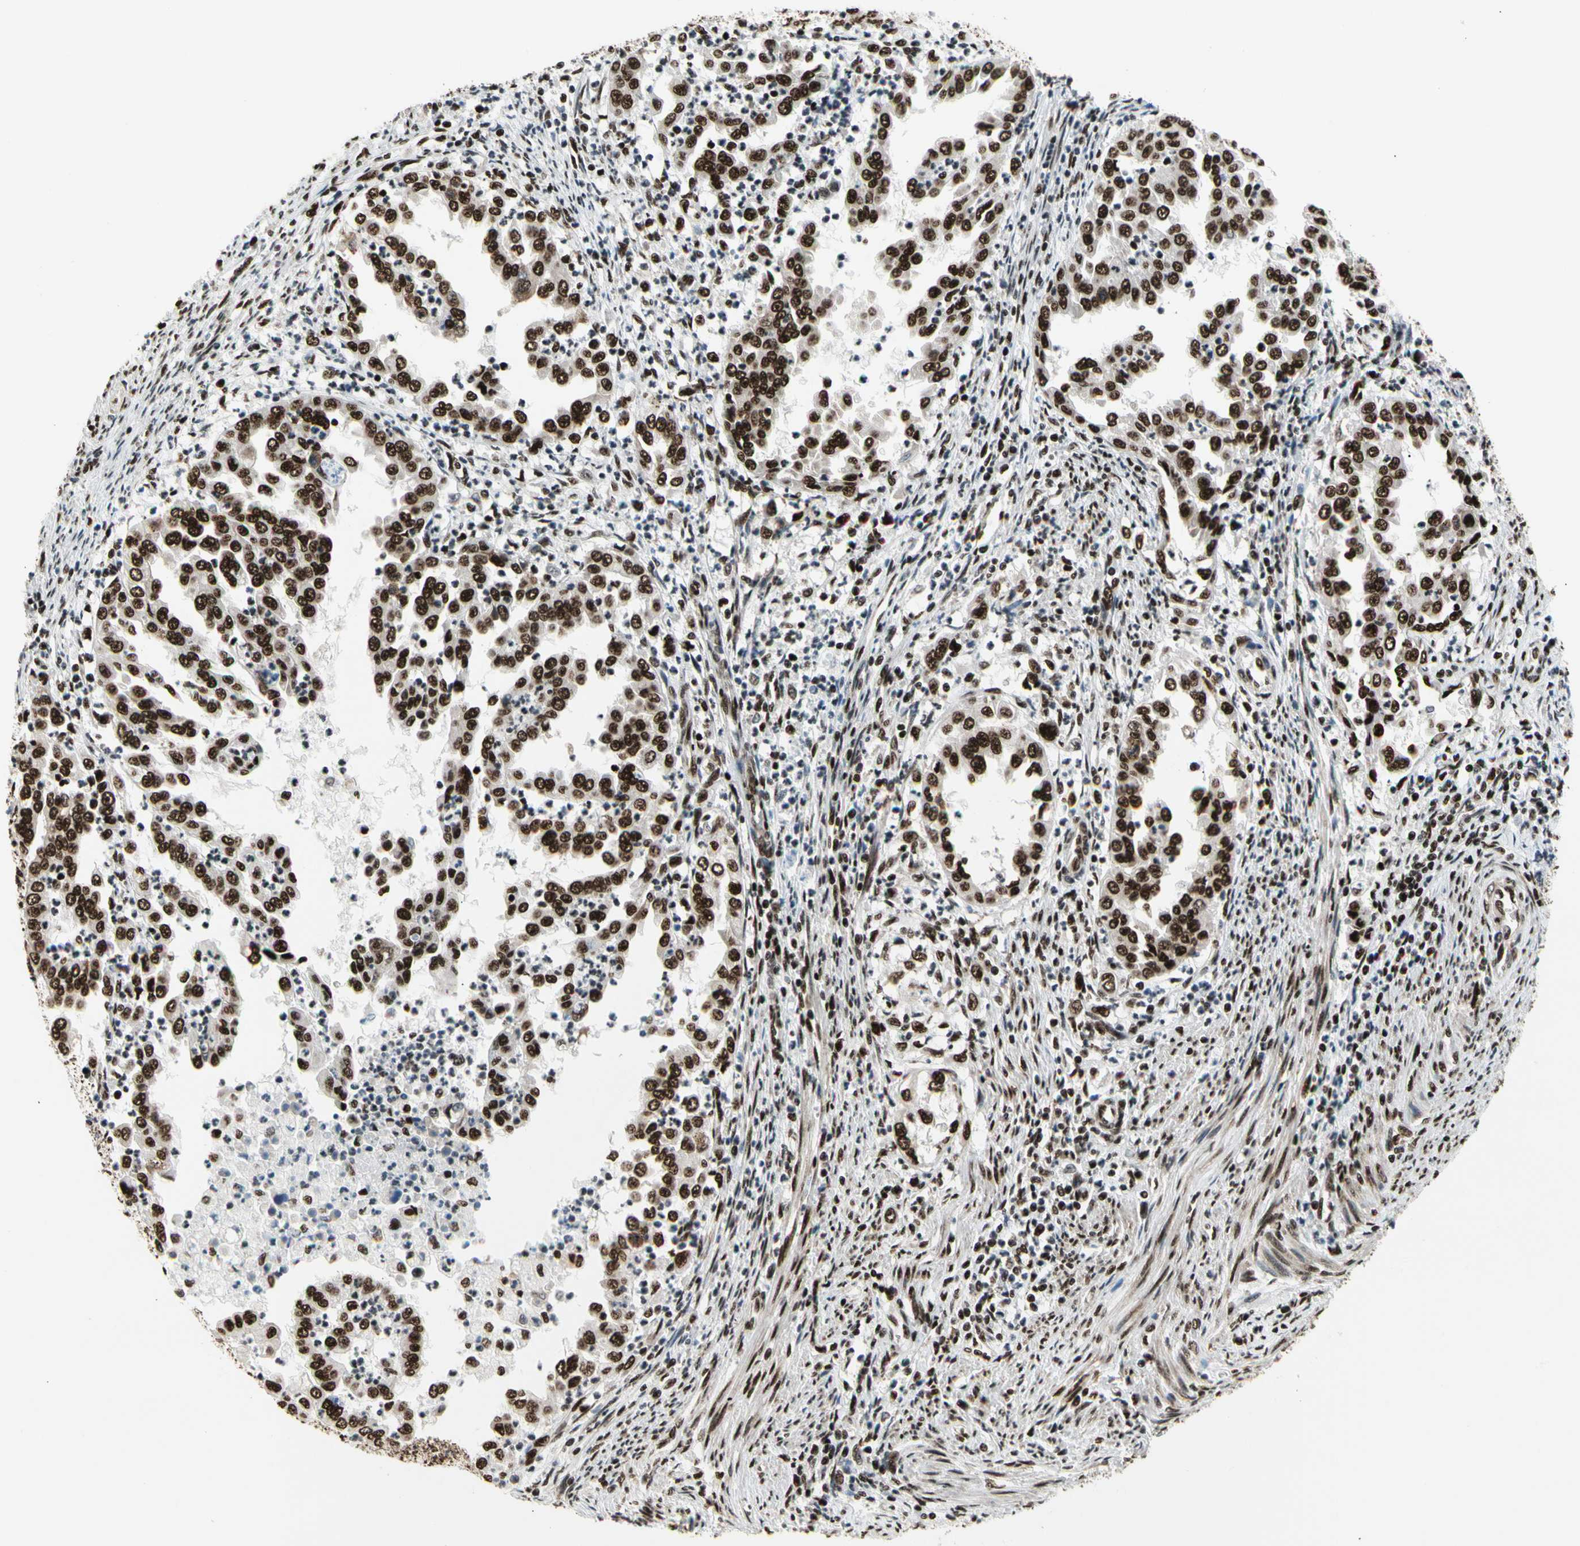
{"staining": {"intensity": "strong", "quantity": ">75%", "location": "nuclear"}, "tissue": "endometrial cancer", "cell_type": "Tumor cells", "image_type": "cancer", "snomed": [{"axis": "morphology", "description": "Adenocarcinoma, NOS"}, {"axis": "topography", "description": "Endometrium"}], "caption": "IHC staining of endometrial cancer (adenocarcinoma), which shows high levels of strong nuclear positivity in approximately >75% of tumor cells indicating strong nuclear protein positivity. The staining was performed using DAB (brown) for protein detection and nuclei were counterstained in hematoxylin (blue).", "gene": "SRSF11", "patient": {"sex": "female", "age": 85}}